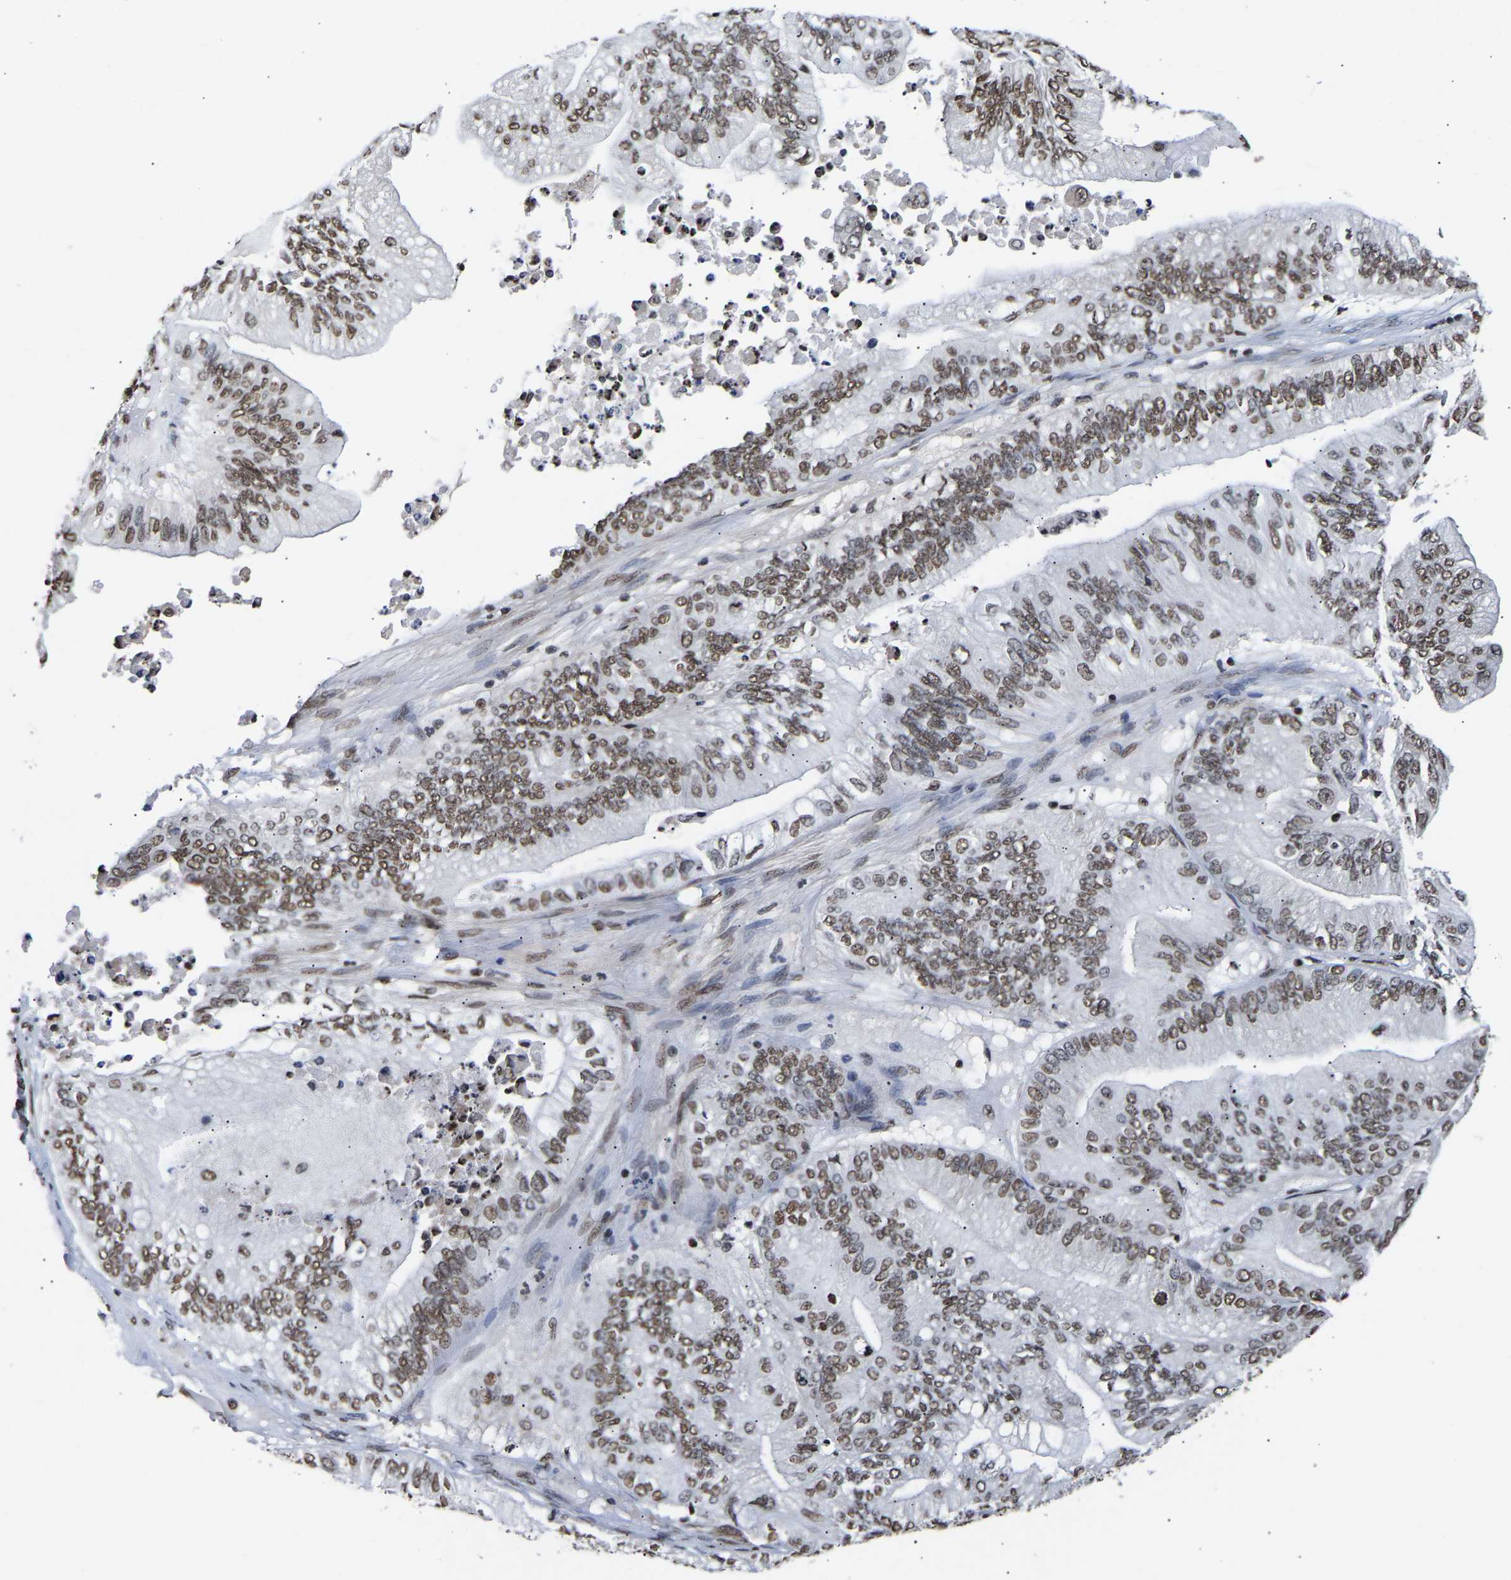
{"staining": {"intensity": "moderate", "quantity": ">75%", "location": "nuclear"}, "tissue": "ovarian cancer", "cell_type": "Tumor cells", "image_type": "cancer", "snomed": [{"axis": "morphology", "description": "Cystadenocarcinoma, mucinous, NOS"}, {"axis": "topography", "description": "Ovary"}], "caption": "The photomicrograph exhibits a brown stain indicating the presence of a protein in the nuclear of tumor cells in ovarian mucinous cystadenocarcinoma.", "gene": "PSIP1", "patient": {"sex": "female", "age": 61}}